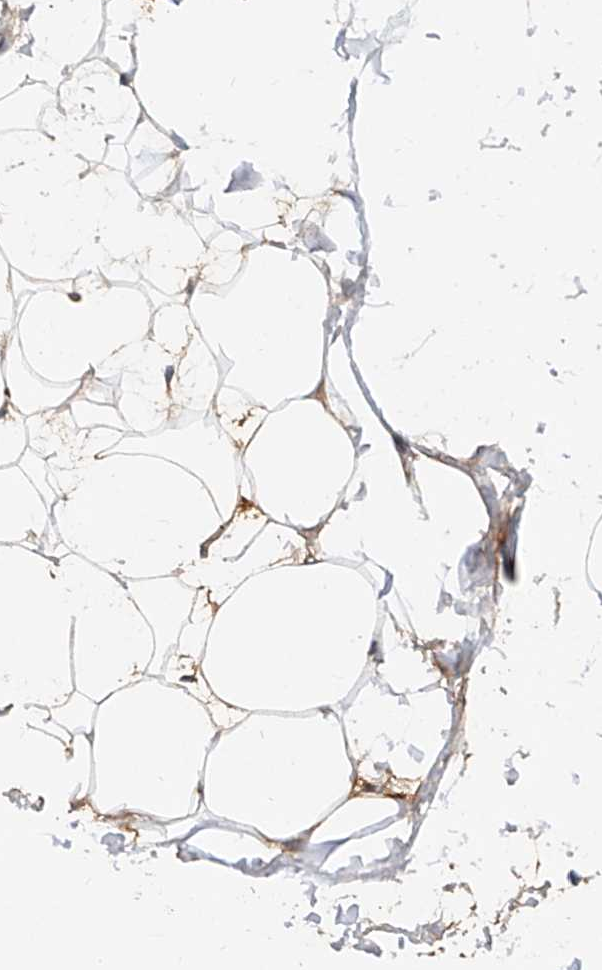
{"staining": {"intensity": "weak", "quantity": "25%-75%", "location": "cytoplasmic/membranous"}, "tissue": "adipose tissue", "cell_type": "Adipocytes", "image_type": "normal", "snomed": [{"axis": "morphology", "description": "Normal tissue, NOS"}, {"axis": "topography", "description": "Breast"}], "caption": "Adipocytes reveal low levels of weak cytoplasmic/membranous staining in approximately 25%-75% of cells in unremarkable human adipose tissue.", "gene": "CARMIL3", "patient": {"sex": "female", "age": 23}}